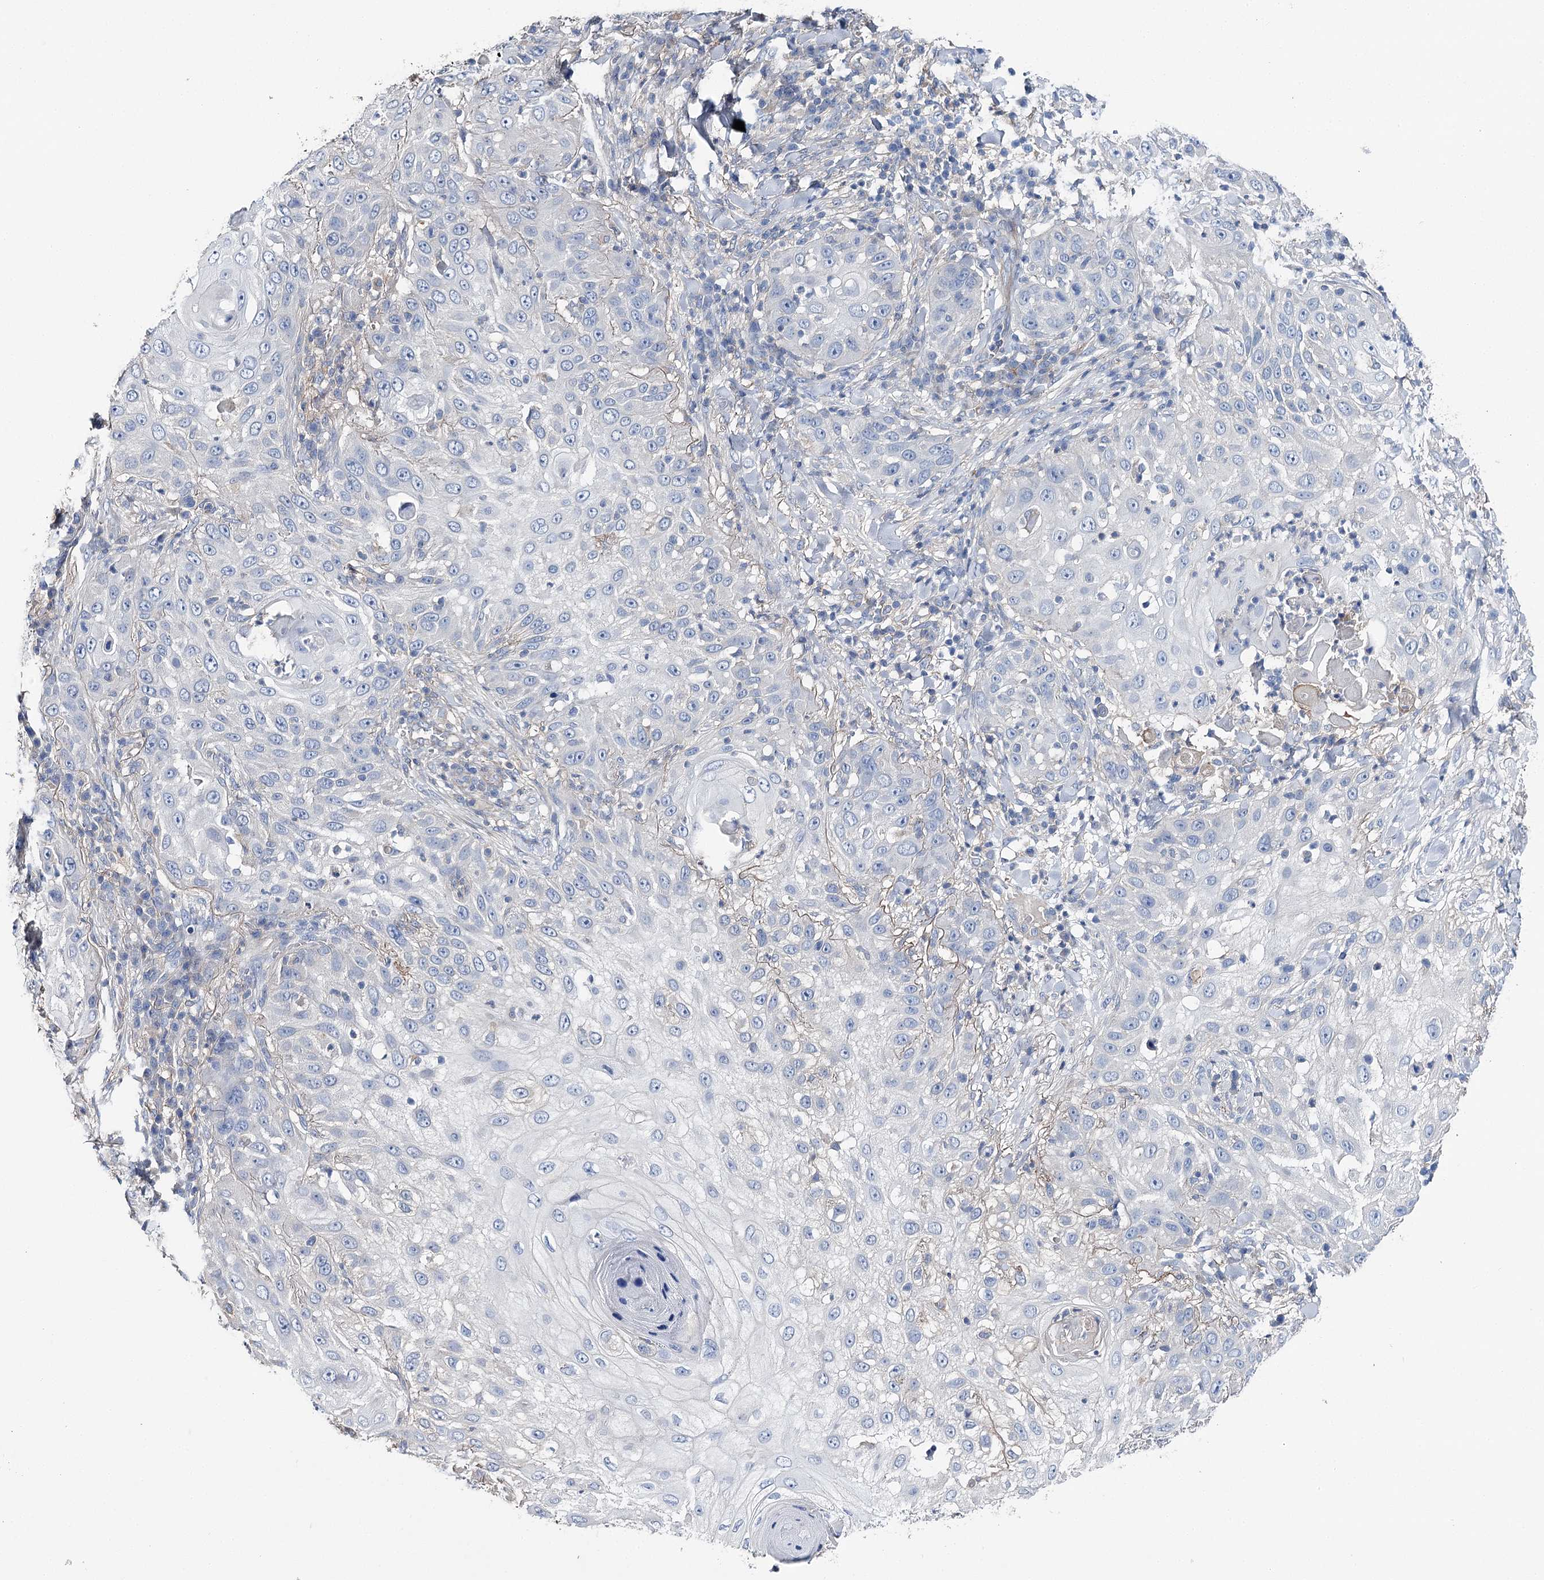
{"staining": {"intensity": "negative", "quantity": "none", "location": "none"}, "tissue": "skin cancer", "cell_type": "Tumor cells", "image_type": "cancer", "snomed": [{"axis": "morphology", "description": "Squamous cell carcinoma, NOS"}, {"axis": "topography", "description": "Skin"}], "caption": "Tumor cells are negative for brown protein staining in skin cancer. (DAB (3,3'-diaminobenzidine) immunohistochemistry, high magnification).", "gene": "EPYC", "patient": {"sex": "female", "age": 44}}